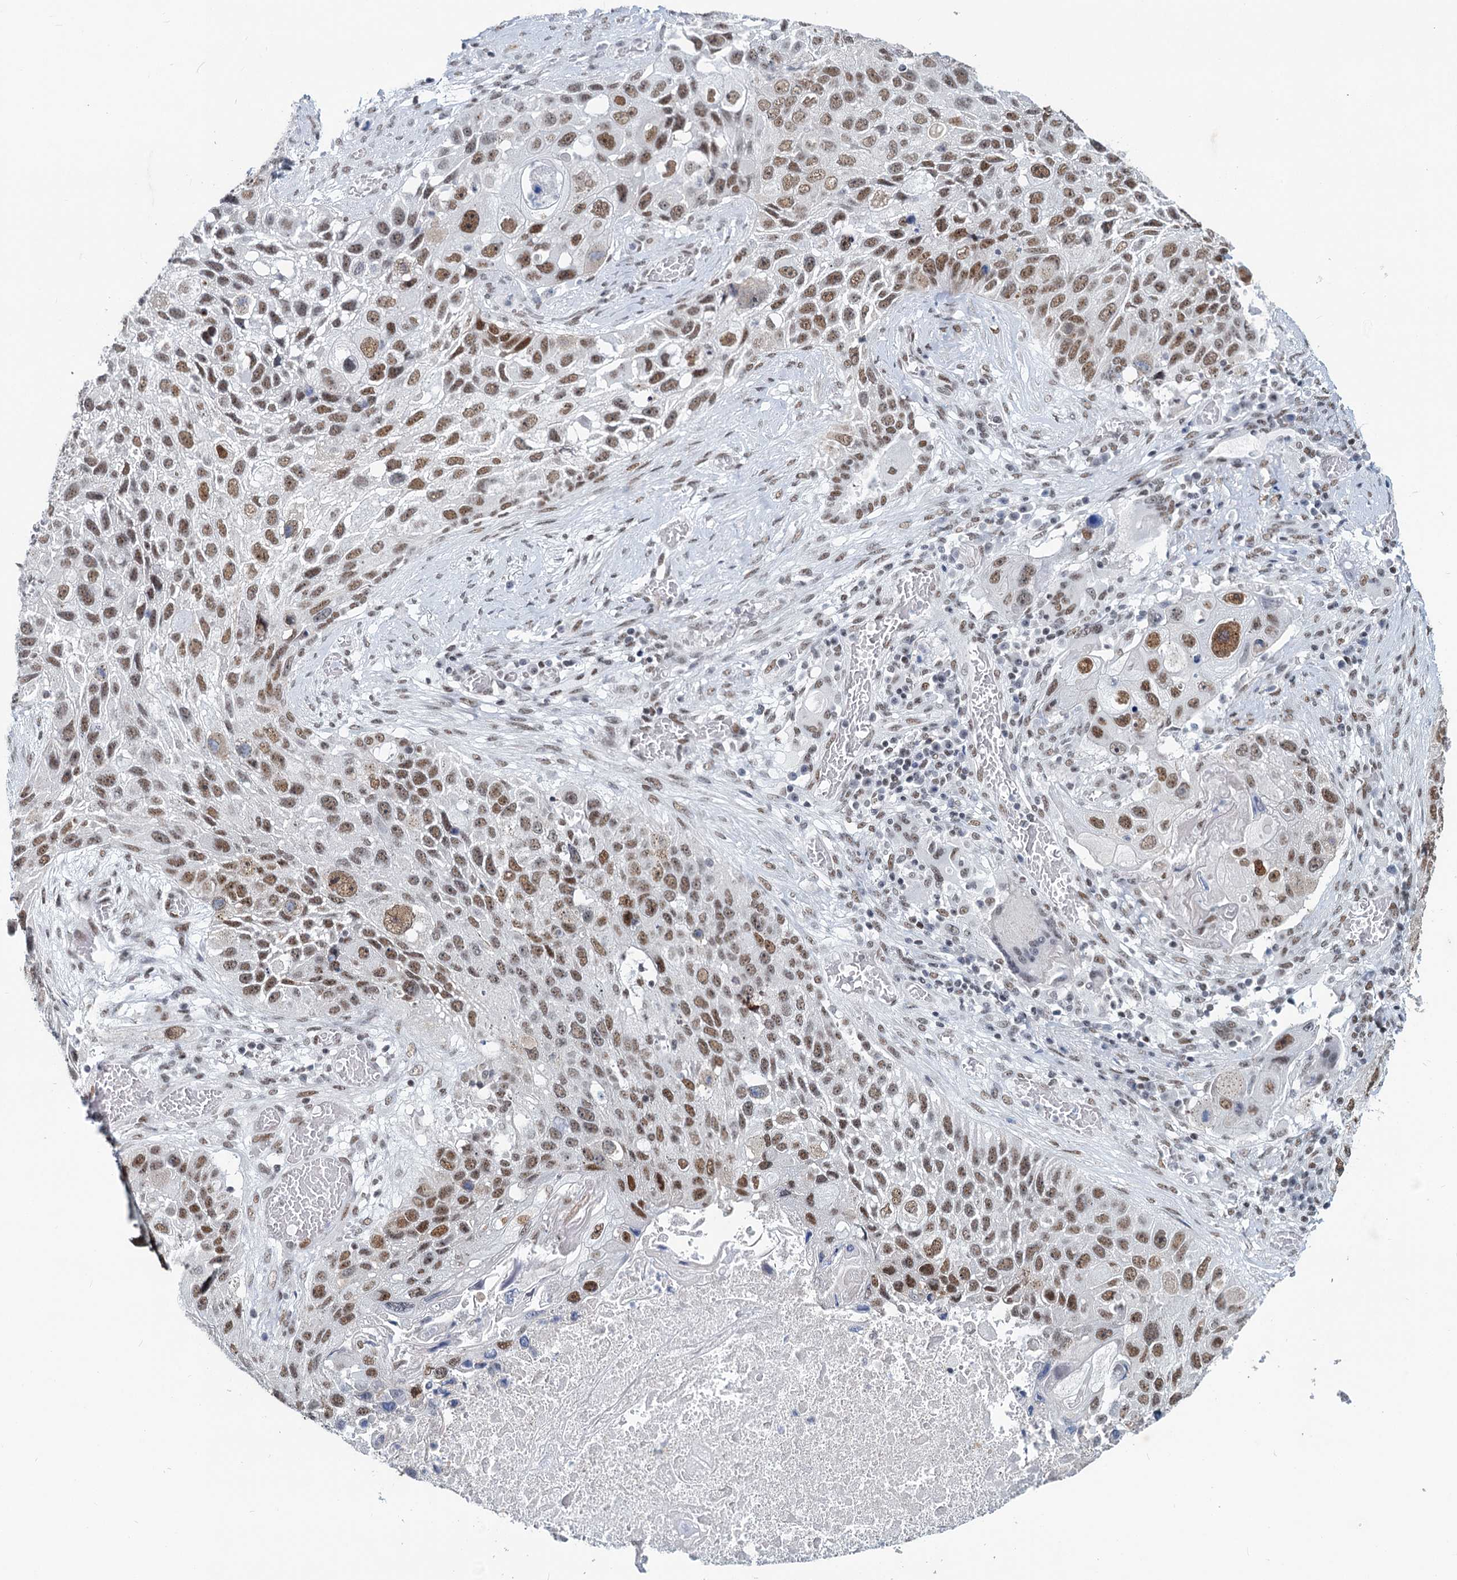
{"staining": {"intensity": "moderate", "quantity": ">75%", "location": "nuclear"}, "tissue": "lung cancer", "cell_type": "Tumor cells", "image_type": "cancer", "snomed": [{"axis": "morphology", "description": "Squamous cell carcinoma, NOS"}, {"axis": "topography", "description": "Lung"}], "caption": "Immunohistochemical staining of human lung squamous cell carcinoma demonstrates medium levels of moderate nuclear protein expression in about >75% of tumor cells.", "gene": "METTL14", "patient": {"sex": "male", "age": 61}}